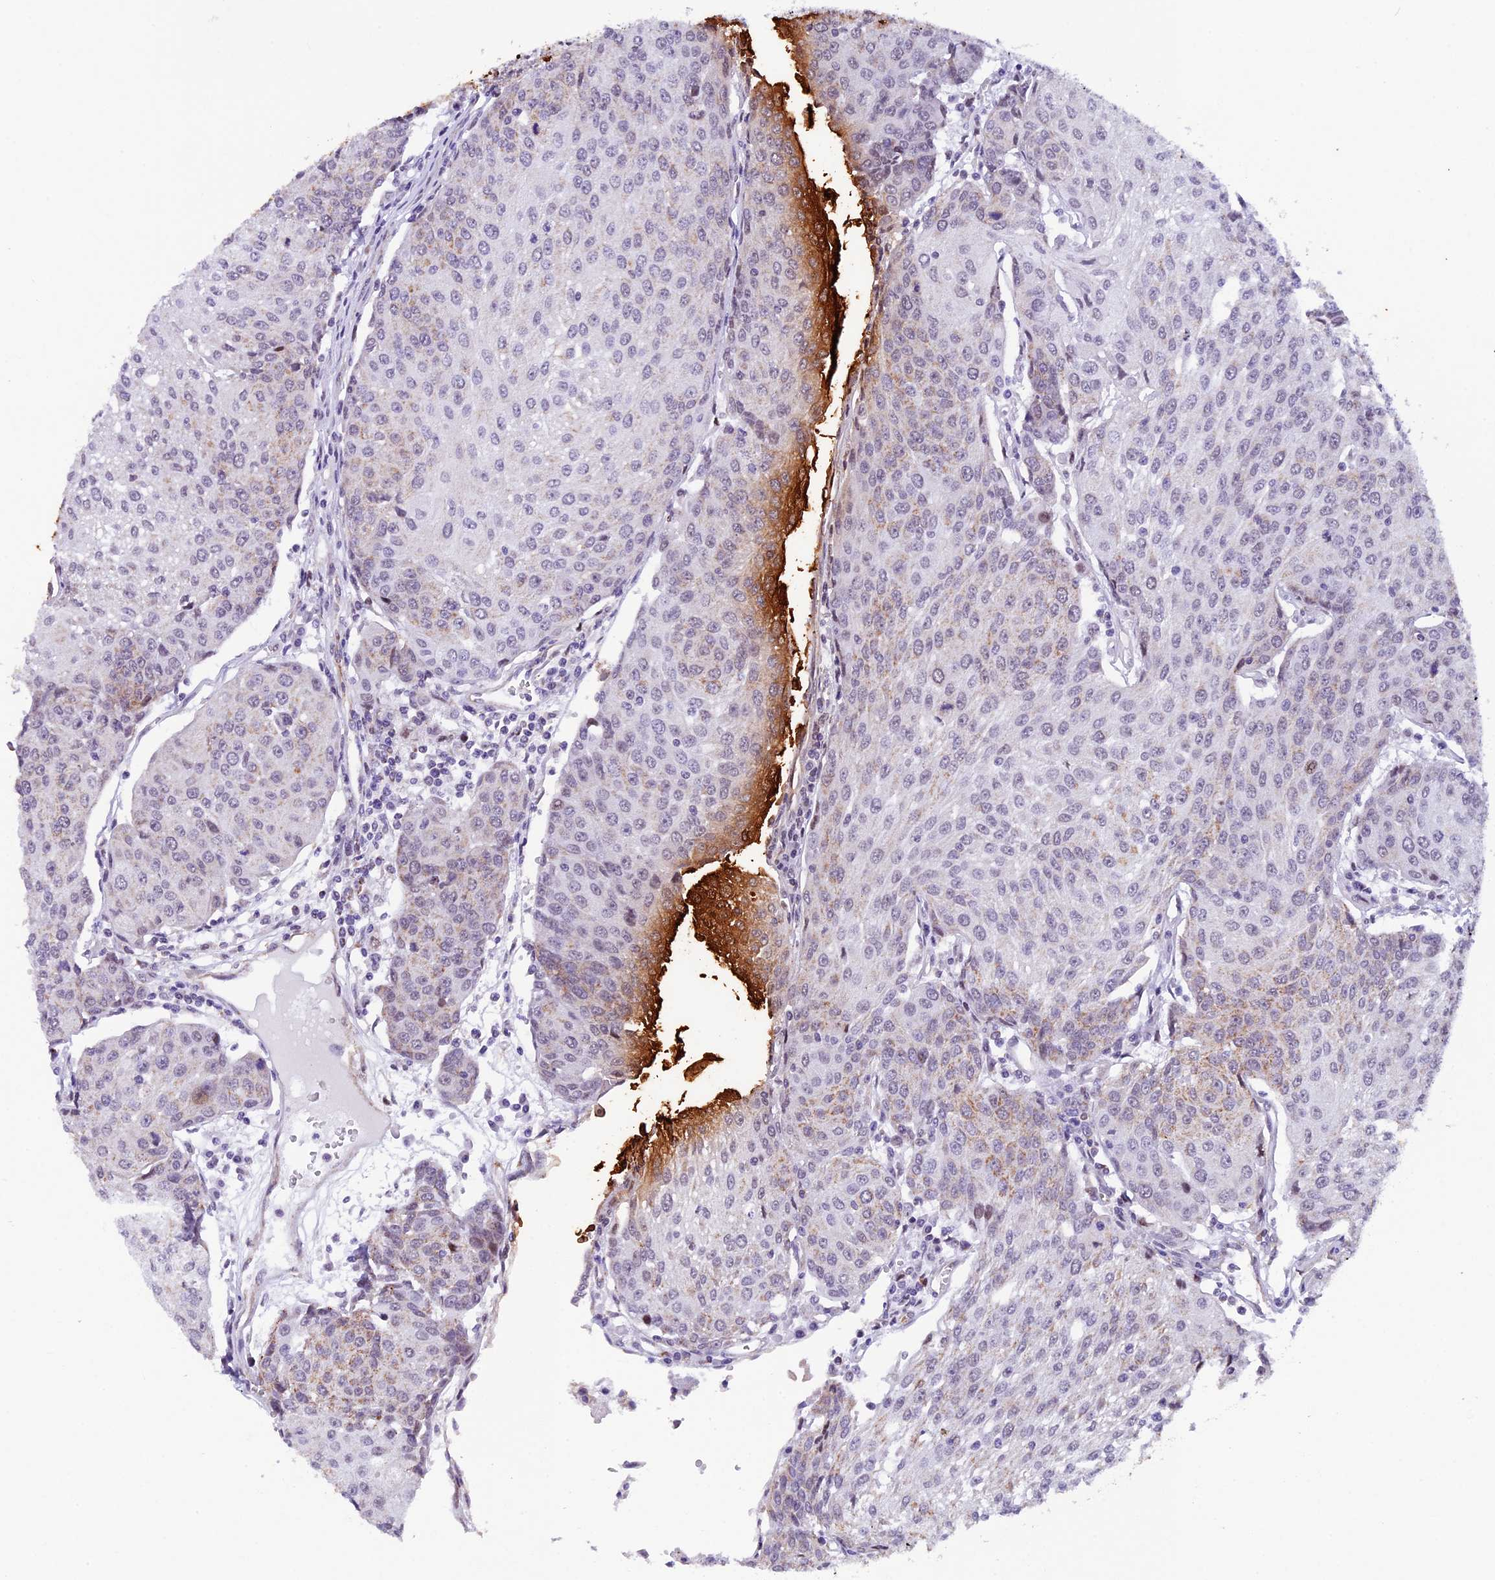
{"staining": {"intensity": "moderate", "quantity": "<25%", "location": "cytoplasmic/membranous"}, "tissue": "urothelial cancer", "cell_type": "Tumor cells", "image_type": "cancer", "snomed": [{"axis": "morphology", "description": "Urothelial carcinoma, High grade"}, {"axis": "topography", "description": "Urinary bladder"}], "caption": "Immunohistochemistry of human urothelial cancer displays low levels of moderate cytoplasmic/membranous staining in about <25% of tumor cells.", "gene": "TFAM", "patient": {"sex": "female", "age": 85}}